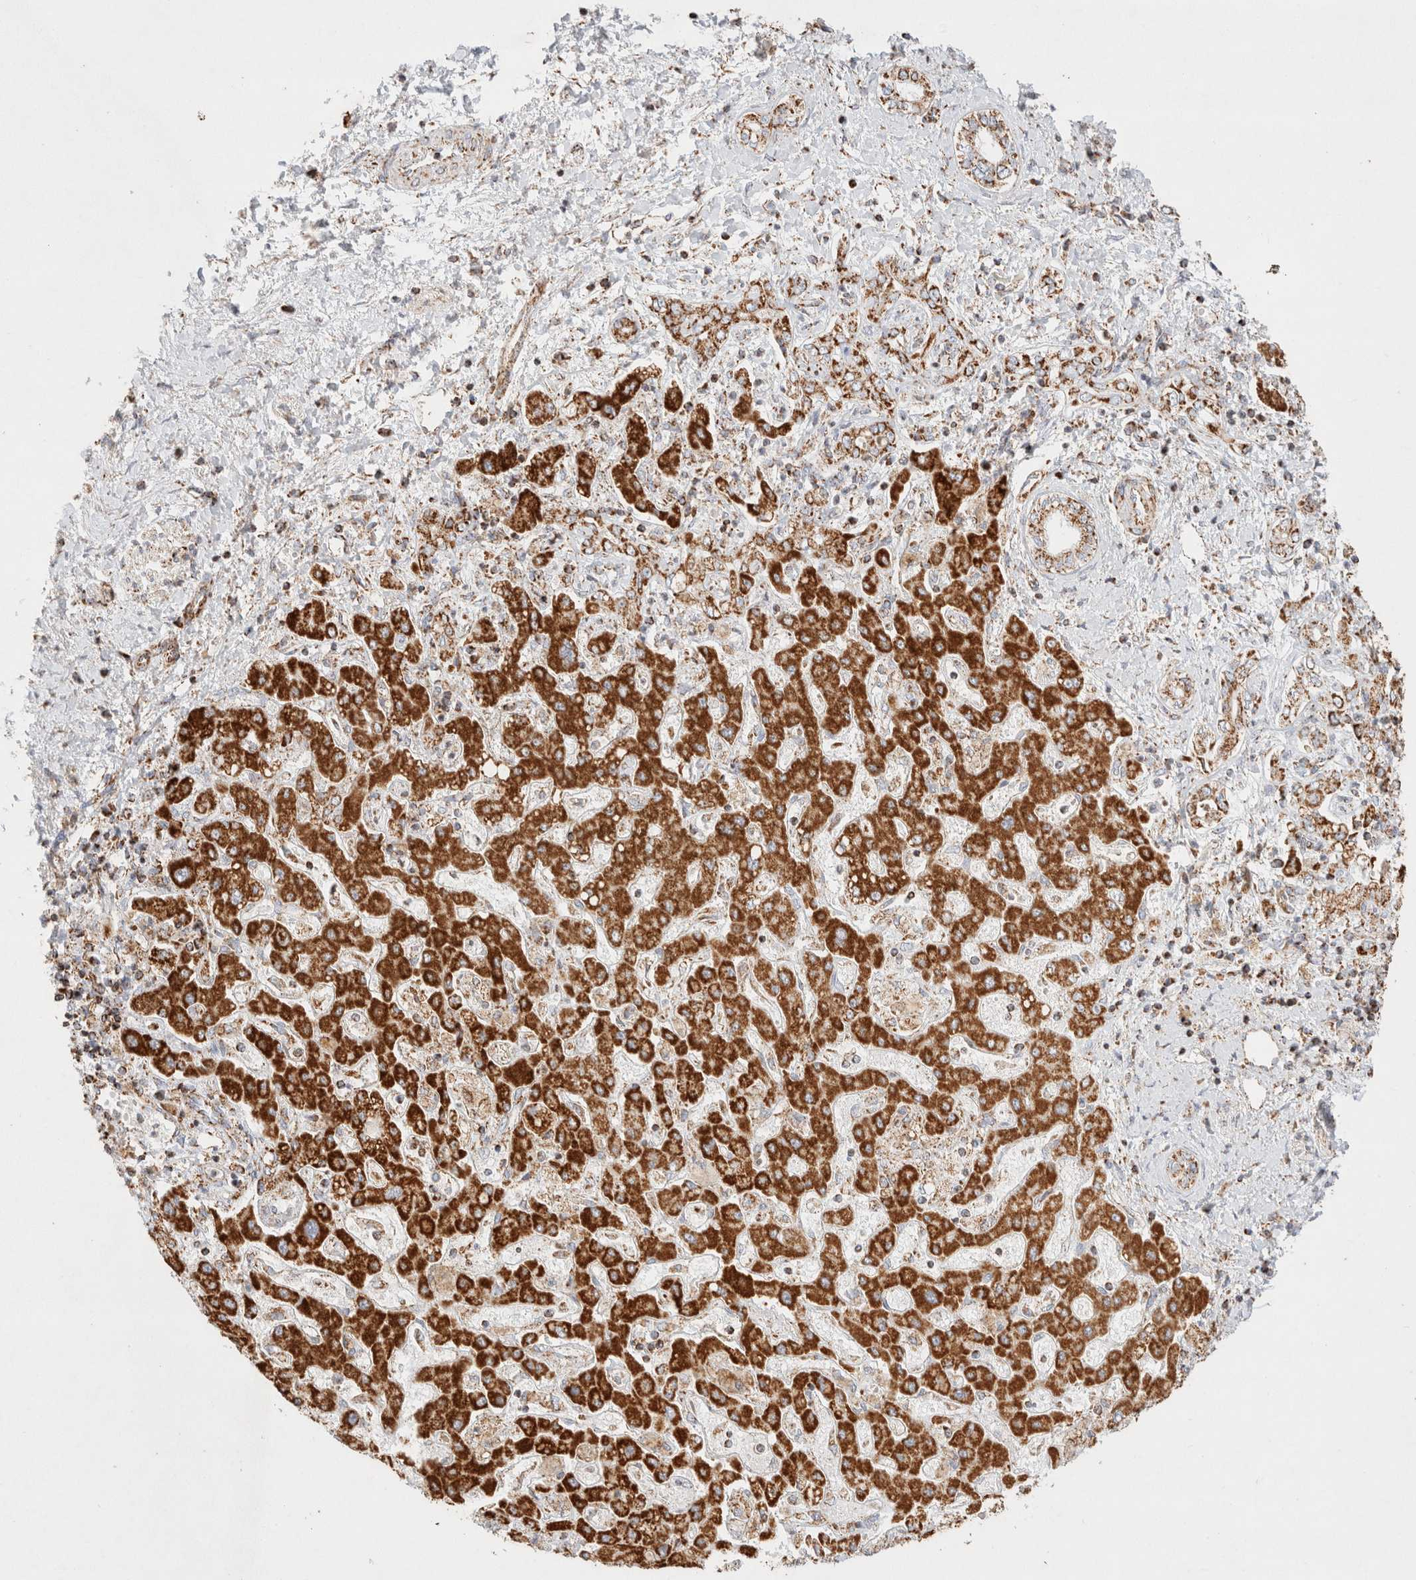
{"staining": {"intensity": "strong", "quantity": ">75%", "location": "cytoplasmic/membranous"}, "tissue": "liver cancer", "cell_type": "Tumor cells", "image_type": "cancer", "snomed": [{"axis": "morphology", "description": "Cholangiocarcinoma"}, {"axis": "topography", "description": "Liver"}], "caption": "Strong cytoplasmic/membranous staining is appreciated in approximately >75% of tumor cells in liver cancer. (DAB (3,3'-diaminobenzidine) IHC, brown staining for protein, blue staining for nuclei).", "gene": "PHB2", "patient": {"sex": "male", "age": 50}}